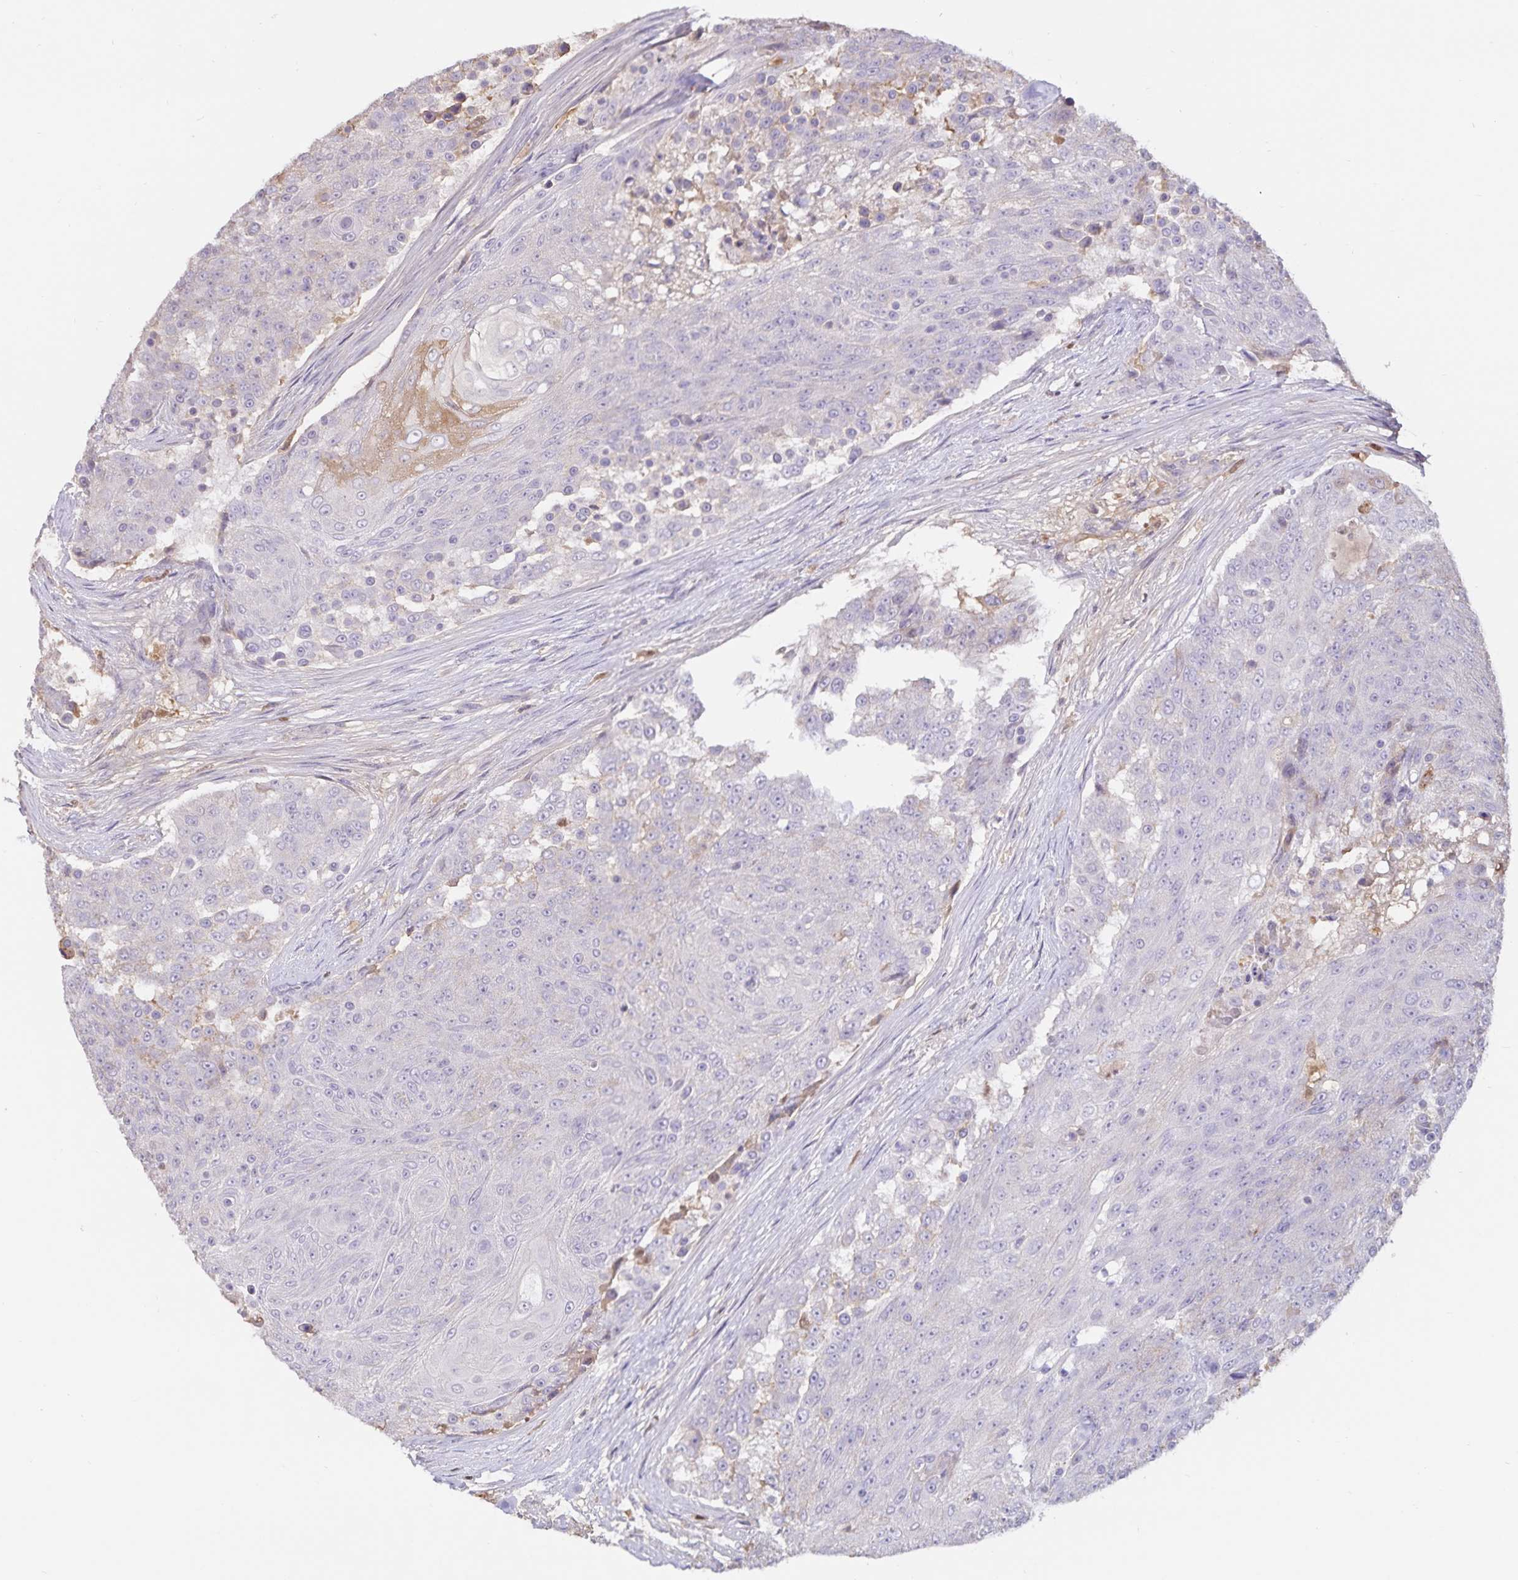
{"staining": {"intensity": "negative", "quantity": "none", "location": "none"}, "tissue": "urothelial cancer", "cell_type": "Tumor cells", "image_type": "cancer", "snomed": [{"axis": "morphology", "description": "Urothelial carcinoma, High grade"}, {"axis": "topography", "description": "Urinary bladder"}], "caption": "IHC photomicrograph of urothelial carcinoma (high-grade) stained for a protein (brown), which exhibits no positivity in tumor cells.", "gene": "FGG", "patient": {"sex": "female", "age": 63}}